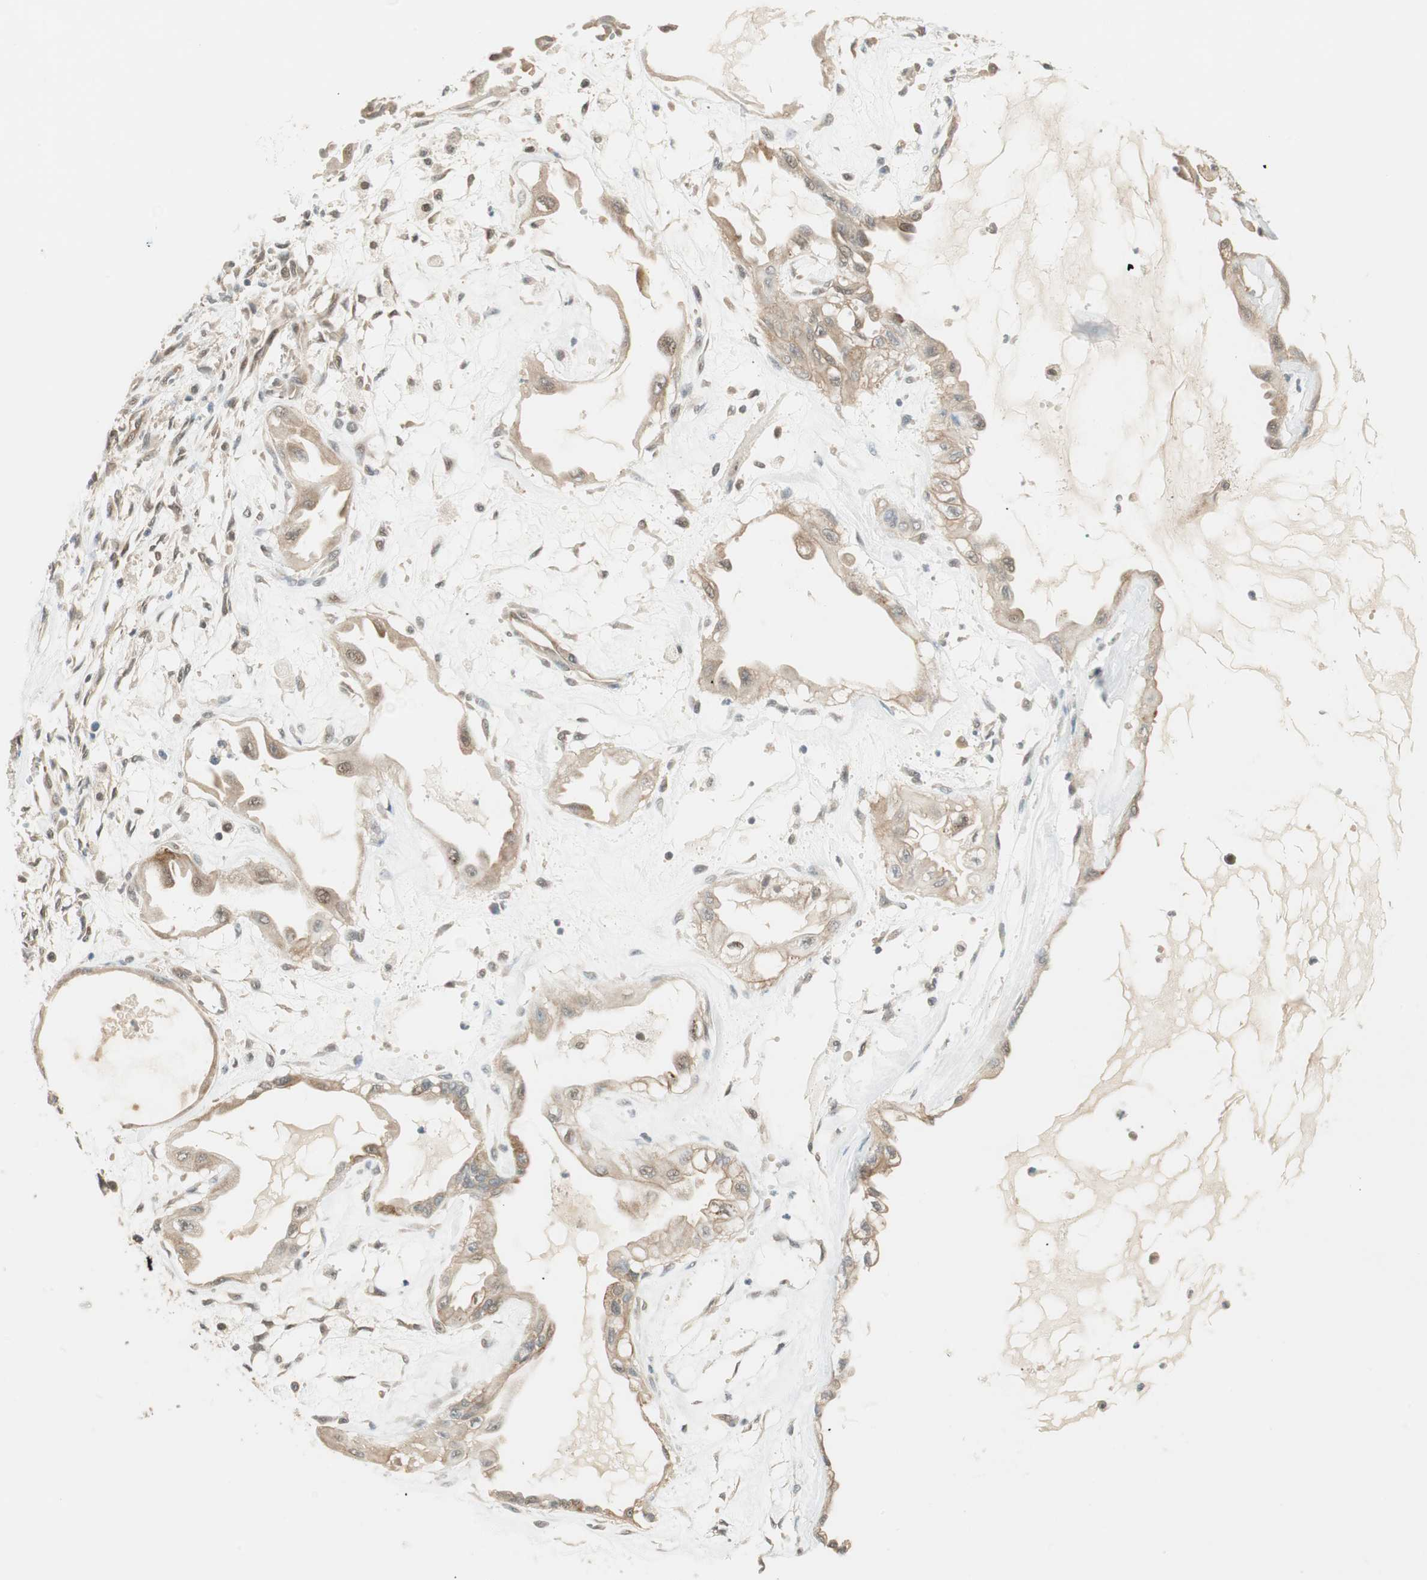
{"staining": {"intensity": "moderate", "quantity": ">75%", "location": "cytoplasmic/membranous,nuclear"}, "tissue": "ovarian cancer", "cell_type": "Tumor cells", "image_type": "cancer", "snomed": [{"axis": "morphology", "description": "Carcinoma, NOS"}, {"axis": "morphology", "description": "Carcinoma, endometroid"}, {"axis": "topography", "description": "Ovary"}], "caption": "A brown stain labels moderate cytoplasmic/membranous and nuclear staining of a protein in human carcinoma (ovarian) tumor cells. The staining is performed using DAB brown chromogen to label protein expression. The nuclei are counter-stained blue using hematoxylin.", "gene": "PSMD8", "patient": {"sex": "female", "age": 50}}